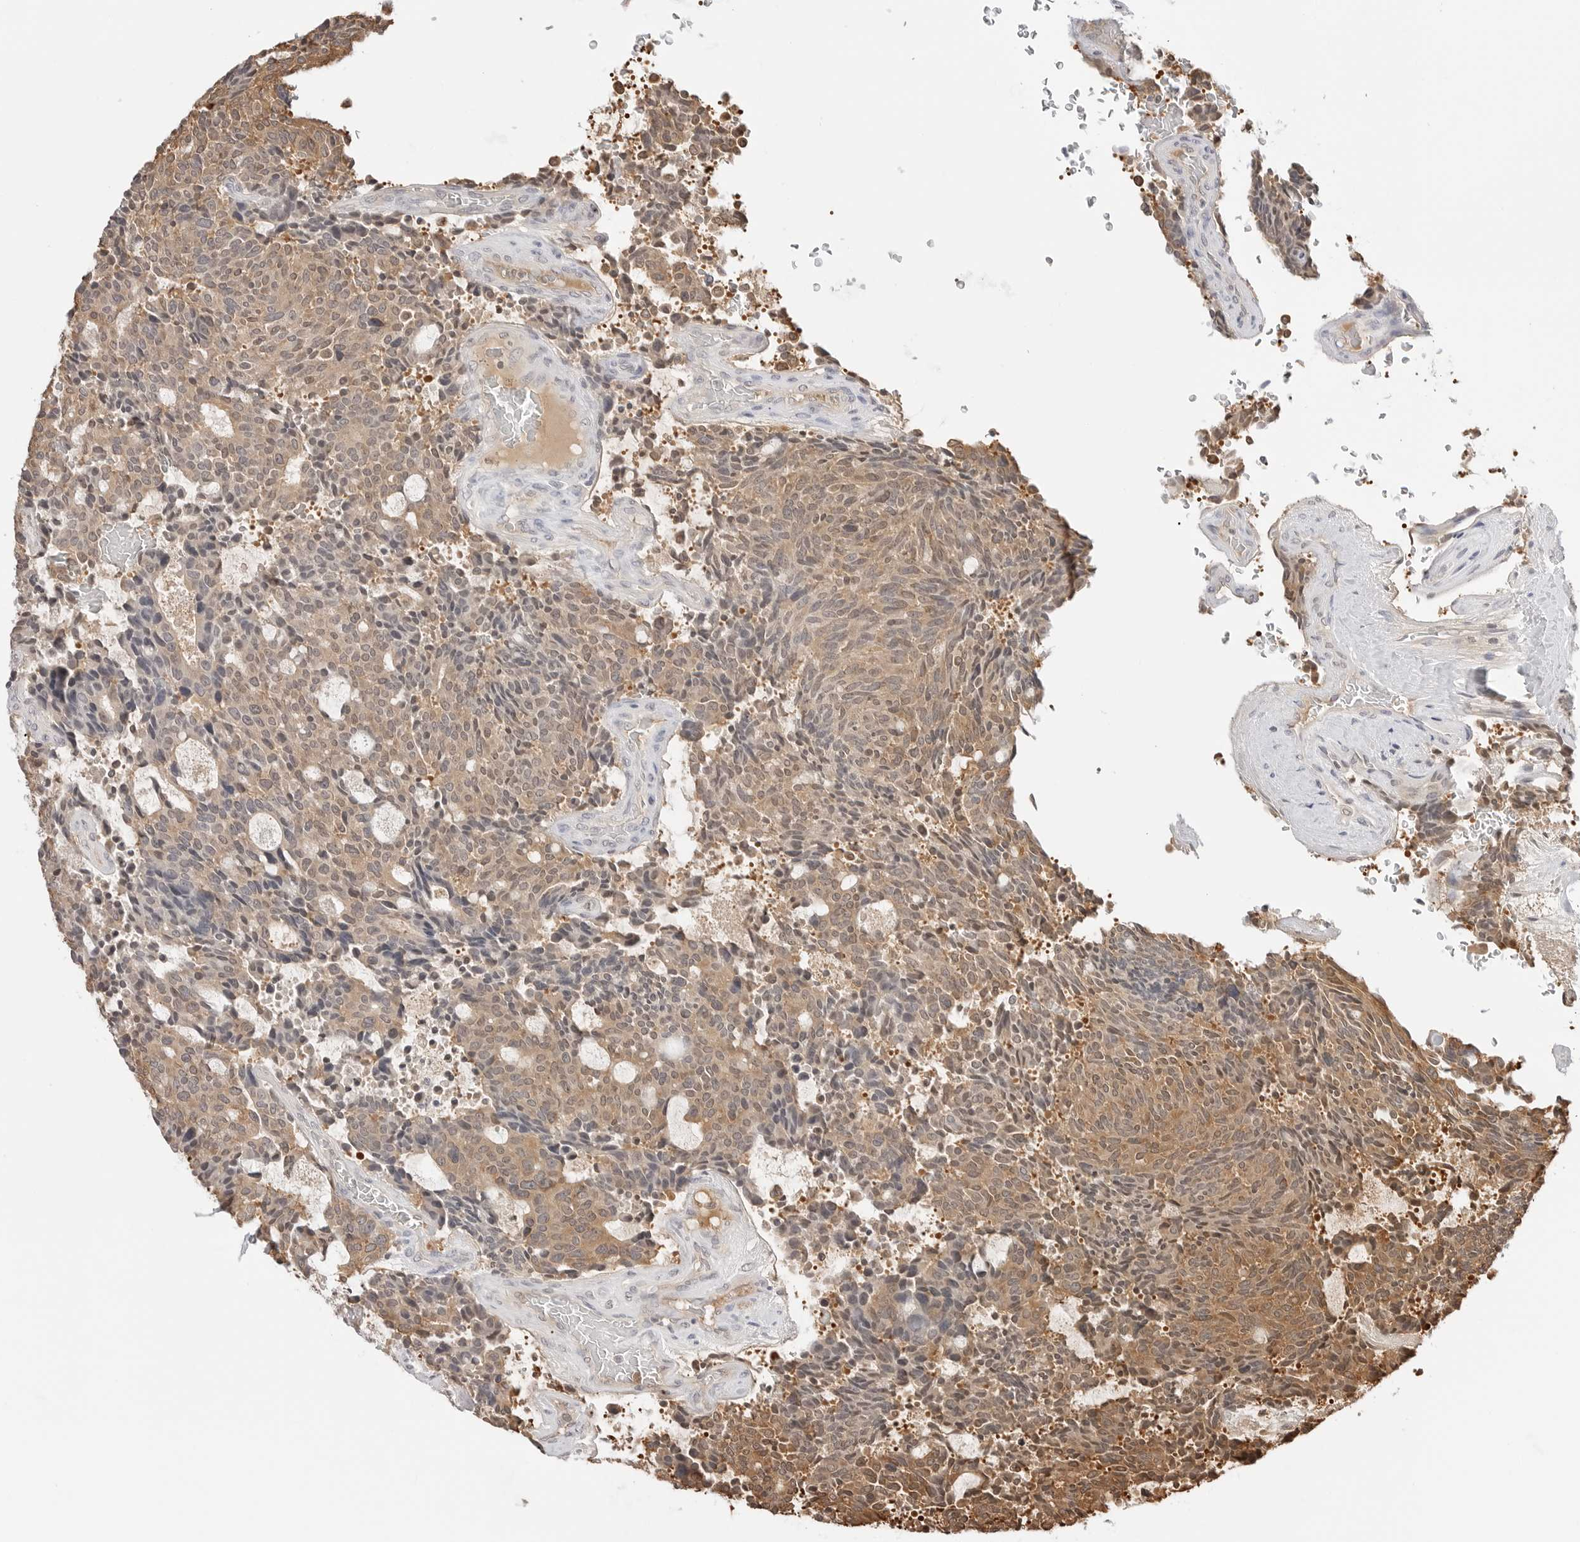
{"staining": {"intensity": "moderate", "quantity": "25%-75%", "location": "cytoplasmic/membranous"}, "tissue": "carcinoid", "cell_type": "Tumor cells", "image_type": "cancer", "snomed": [{"axis": "morphology", "description": "Carcinoid, malignant, NOS"}, {"axis": "topography", "description": "Pancreas"}], "caption": "Human carcinoid stained with a protein marker exhibits moderate staining in tumor cells.", "gene": "NUDC", "patient": {"sex": "female", "age": 54}}